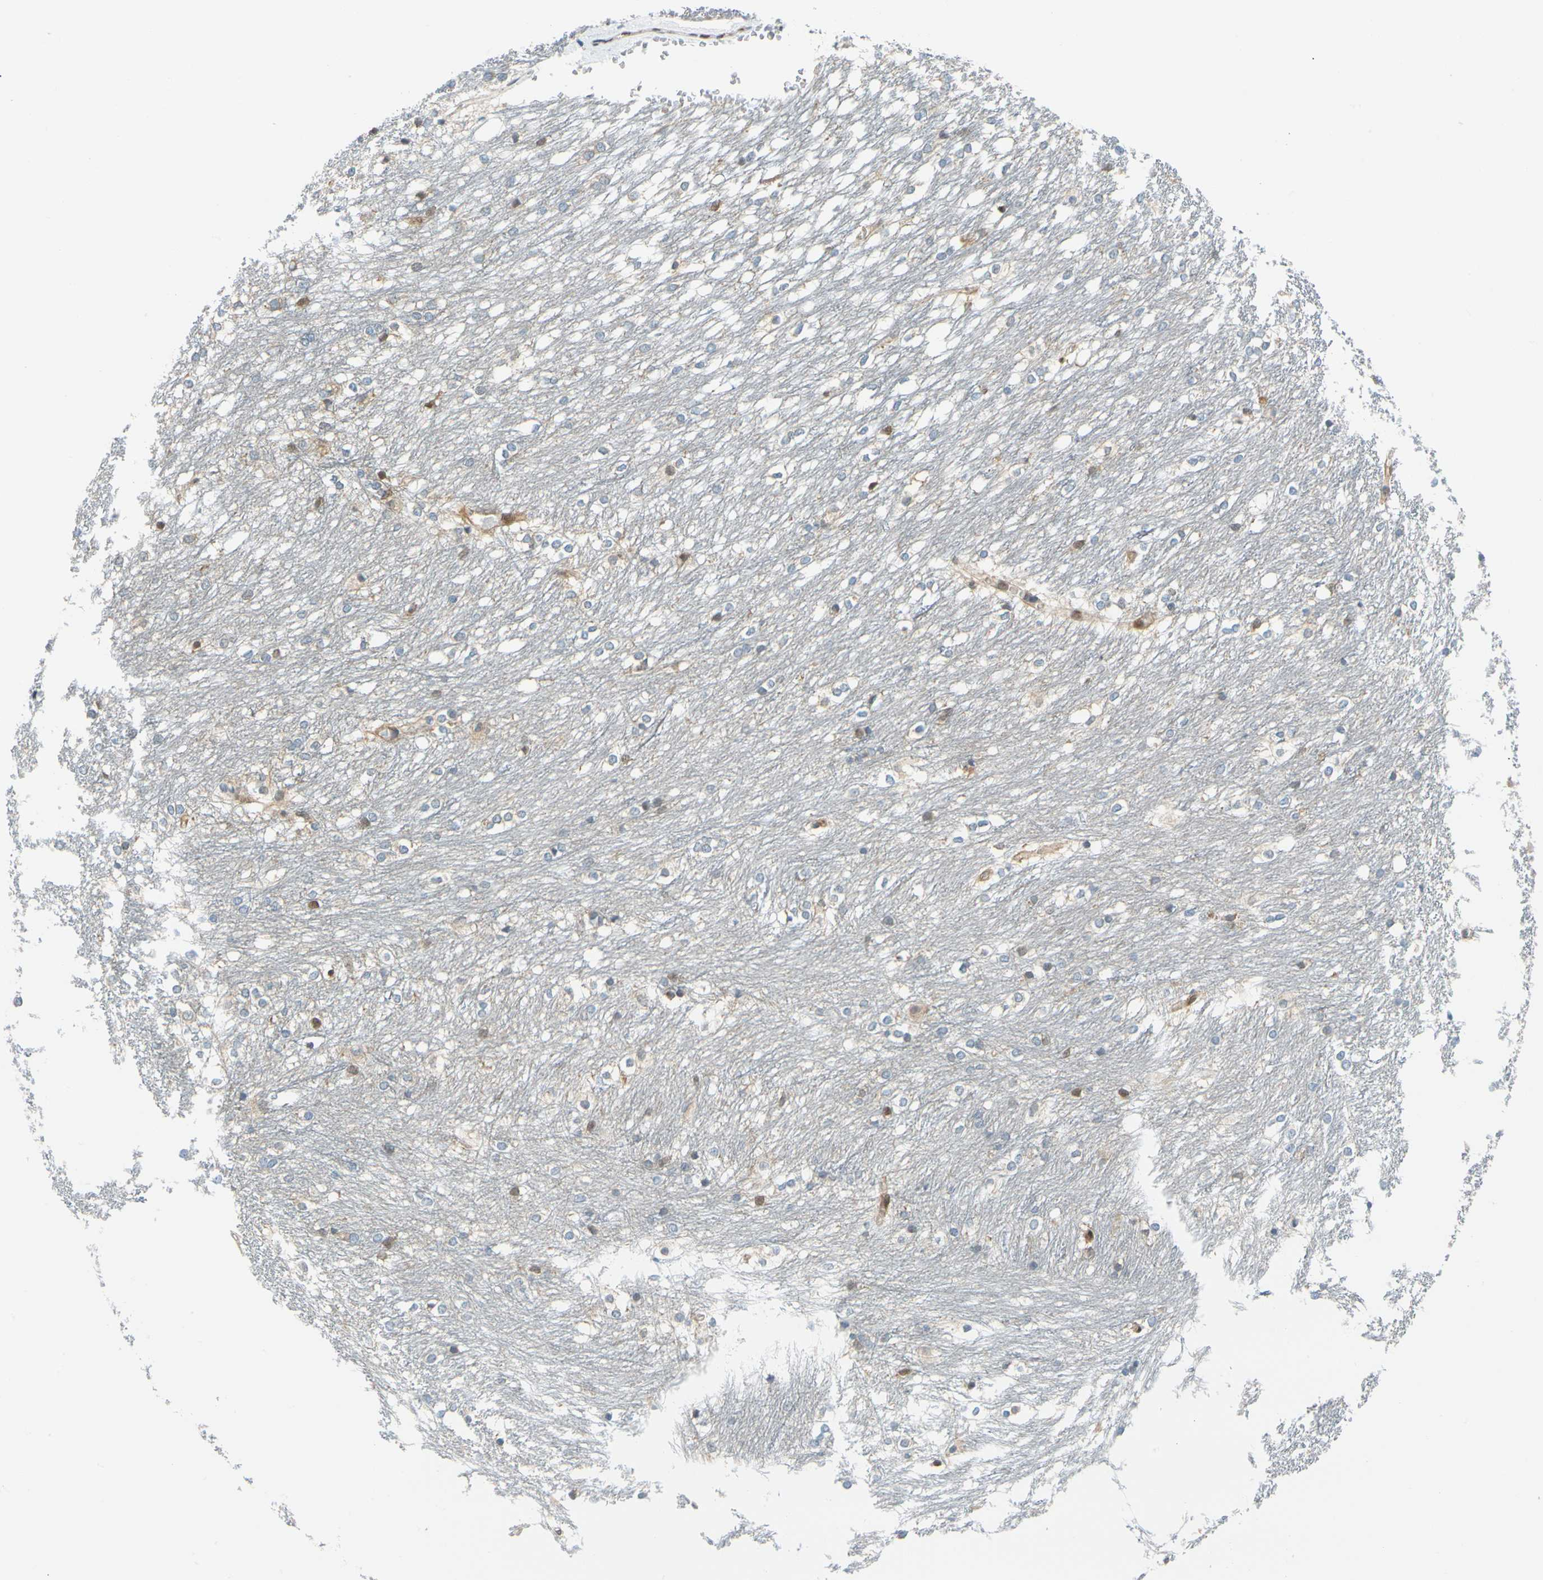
{"staining": {"intensity": "negative", "quantity": "none", "location": "none"}, "tissue": "caudate", "cell_type": "Glial cells", "image_type": "normal", "snomed": [{"axis": "morphology", "description": "Normal tissue, NOS"}, {"axis": "topography", "description": "Lateral ventricle wall"}], "caption": "This is an IHC image of benign human caudate. There is no positivity in glial cells.", "gene": "MAPK9", "patient": {"sex": "female", "age": 19}}